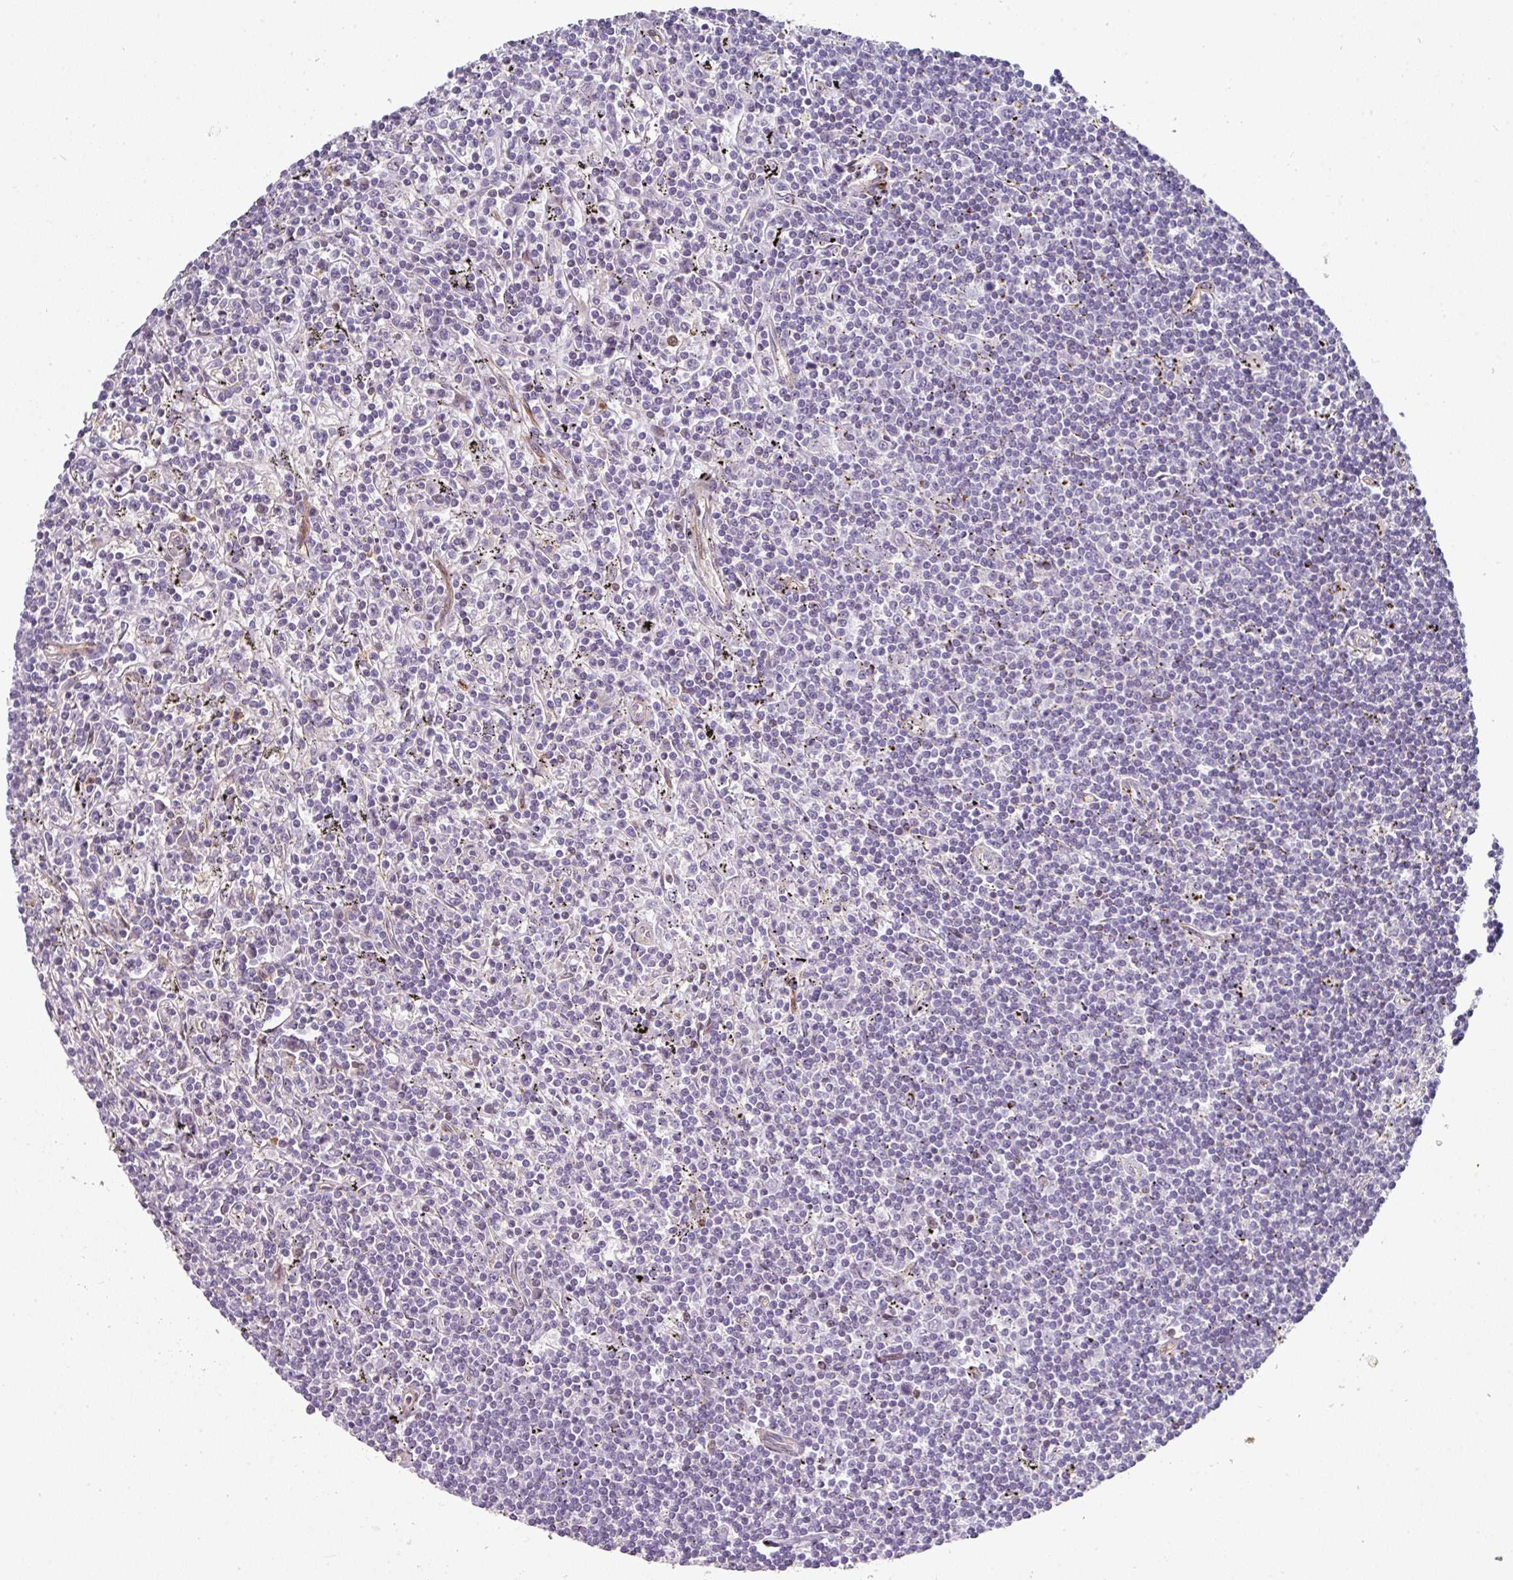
{"staining": {"intensity": "negative", "quantity": "none", "location": "none"}, "tissue": "lymphoma", "cell_type": "Tumor cells", "image_type": "cancer", "snomed": [{"axis": "morphology", "description": "Malignant lymphoma, non-Hodgkin's type, Low grade"}, {"axis": "topography", "description": "Spleen"}], "caption": "Tumor cells show no significant expression in low-grade malignant lymphoma, non-Hodgkin's type. Nuclei are stained in blue.", "gene": "BEND5", "patient": {"sex": "male", "age": 76}}